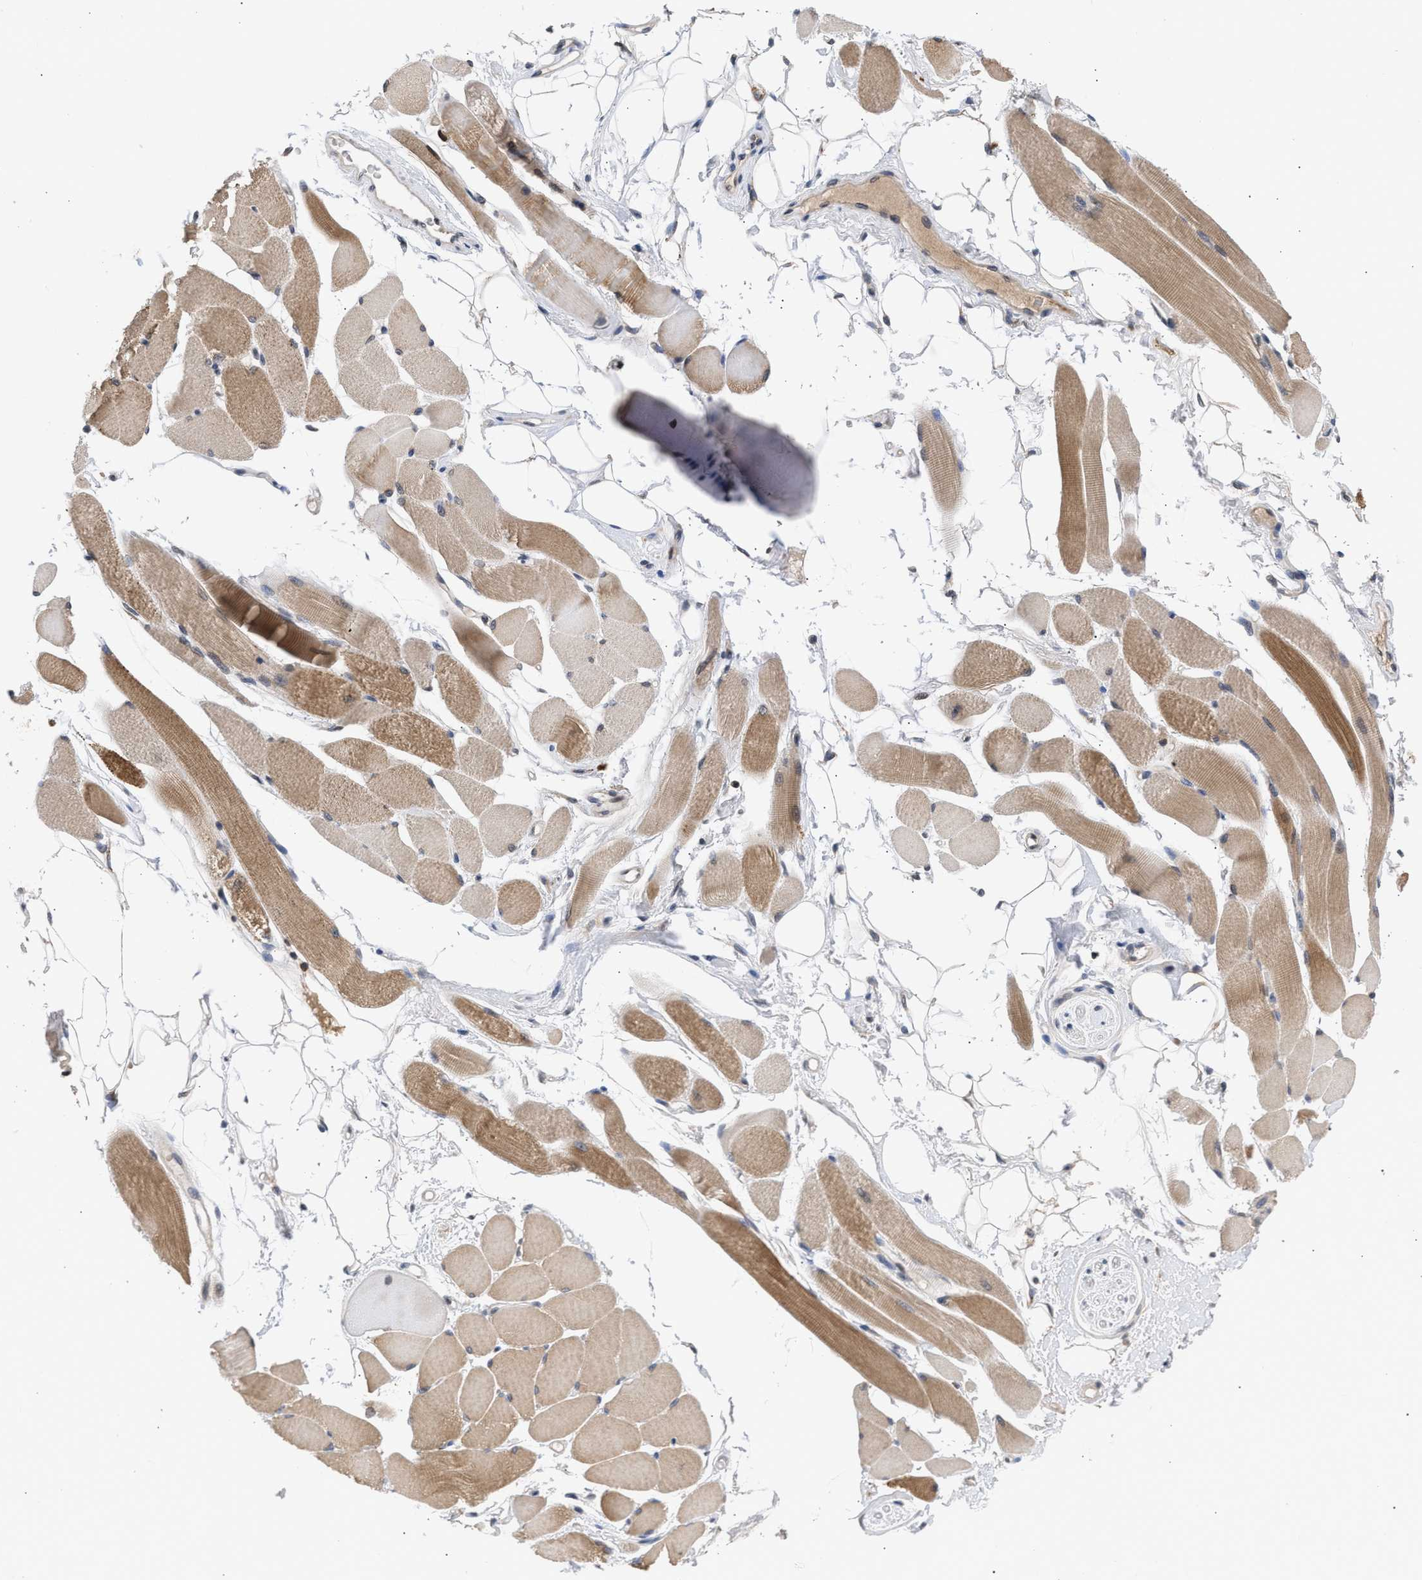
{"staining": {"intensity": "moderate", "quantity": ">75%", "location": "cytoplasmic/membranous"}, "tissue": "skeletal muscle", "cell_type": "Myocytes", "image_type": "normal", "snomed": [{"axis": "morphology", "description": "Normal tissue, NOS"}, {"axis": "topography", "description": "Skeletal muscle"}, {"axis": "topography", "description": "Peripheral nerve tissue"}], "caption": "IHC micrograph of normal skeletal muscle: human skeletal muscle stained using immunohistochemistry reveals medium levels of moderate protein expression localized specifically in the cytoplasmic/membranous of myocytes, appearing as a cytoplasmic/membranous brown color.", "gene": "NUP62", "patient": {"sex": "female", "age": 84}}